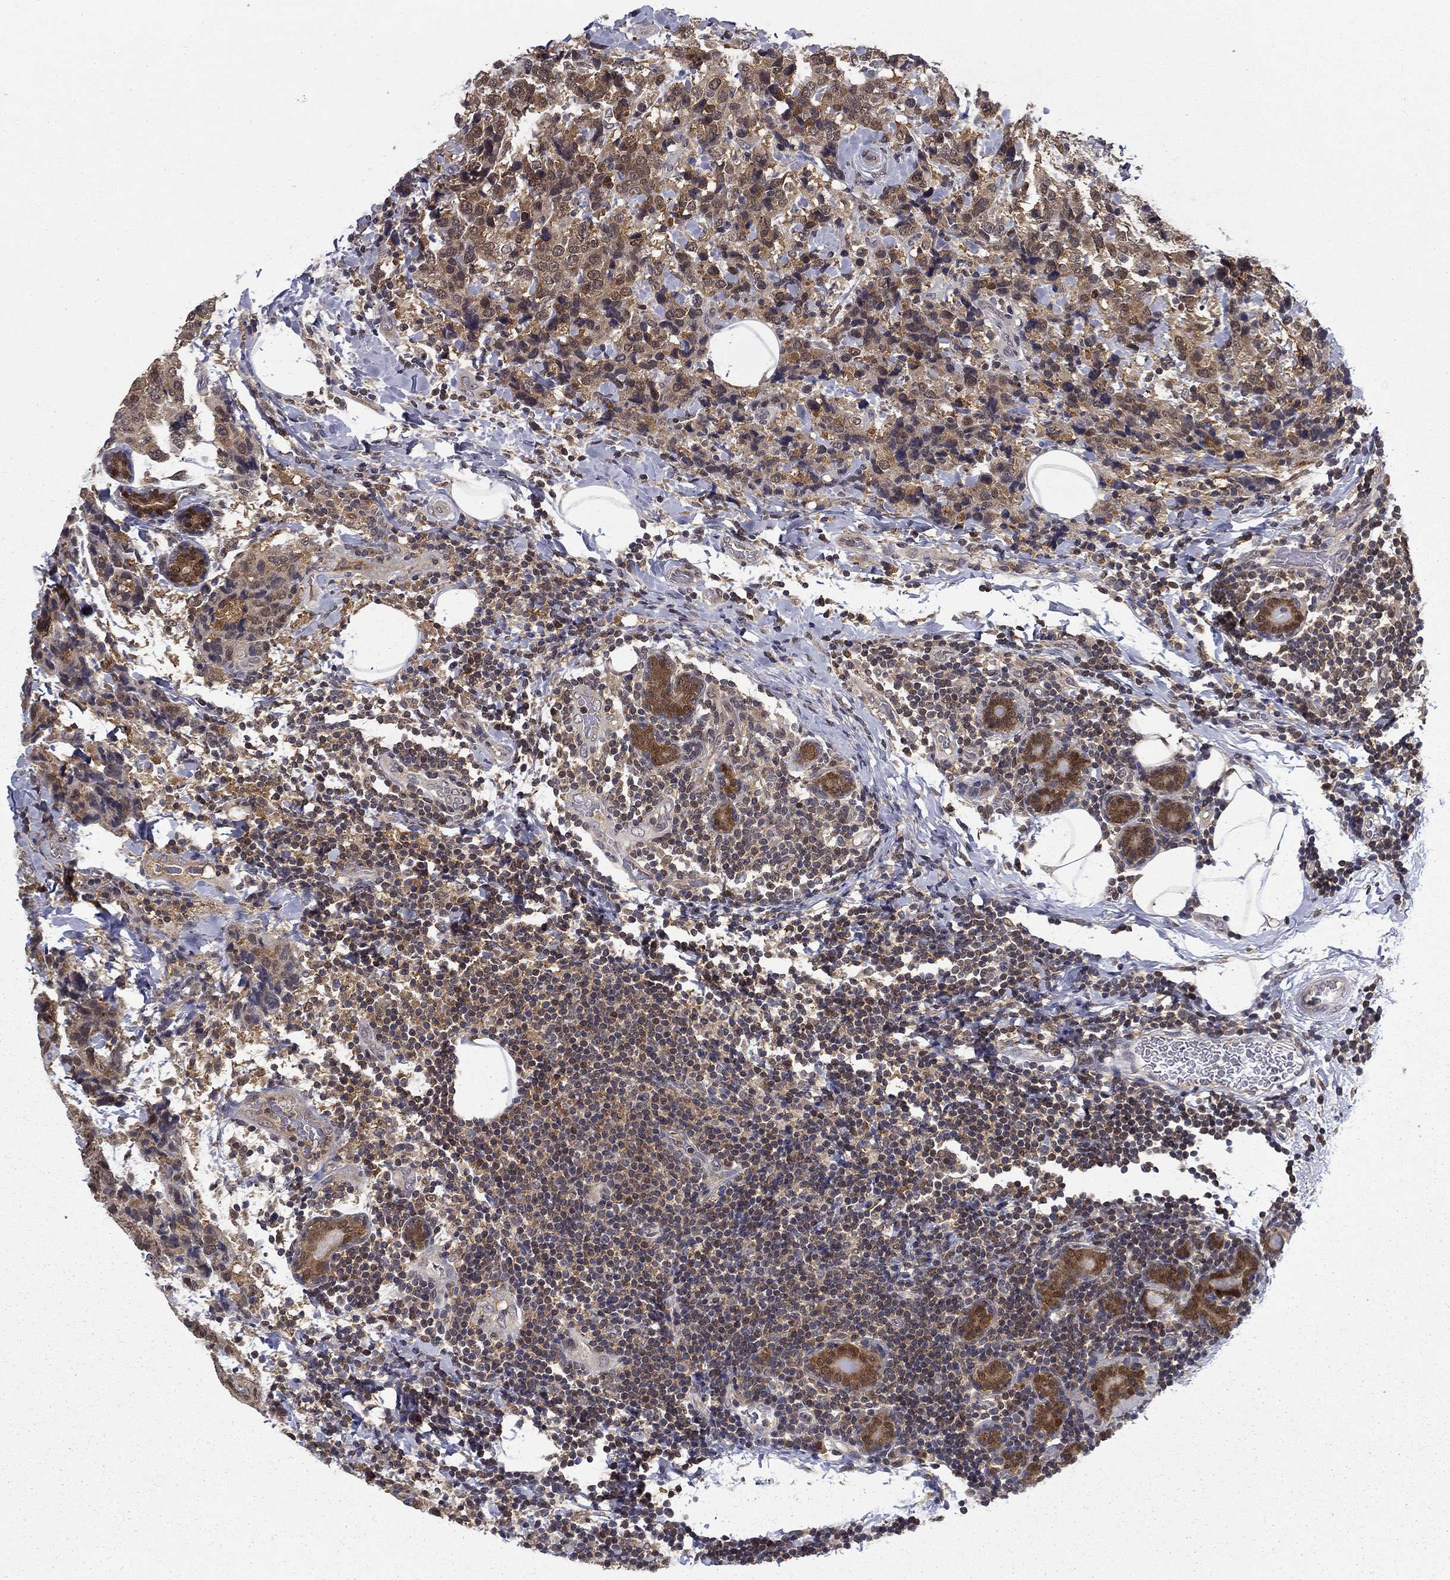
{"staining": {"intensity": "weak", "quantity": "25%-75%", "location": "cytoplasmic/membranous"}, "tissue": "breast cancer", "cell_type": "Tumor cells", "image_type": "cancer", "snomed": [{"axis": "morphology", "description": "Lobular carcinoma"}, {"axis": "topography", "description": "Breast"}], "caption": "Weak cytoplasmic/membranous expression is identified in approximately 25%-75% of tumor cells in breast lobular carcinoma. The protein of interest is stained brown, and the nuclei are stained in blue (DAB (3,3'-diaminobenzidine) IHC with brightfield microscopy, high magnification).", "gene": "NIT2", "patient": {"sex": "female", "age": 59}}